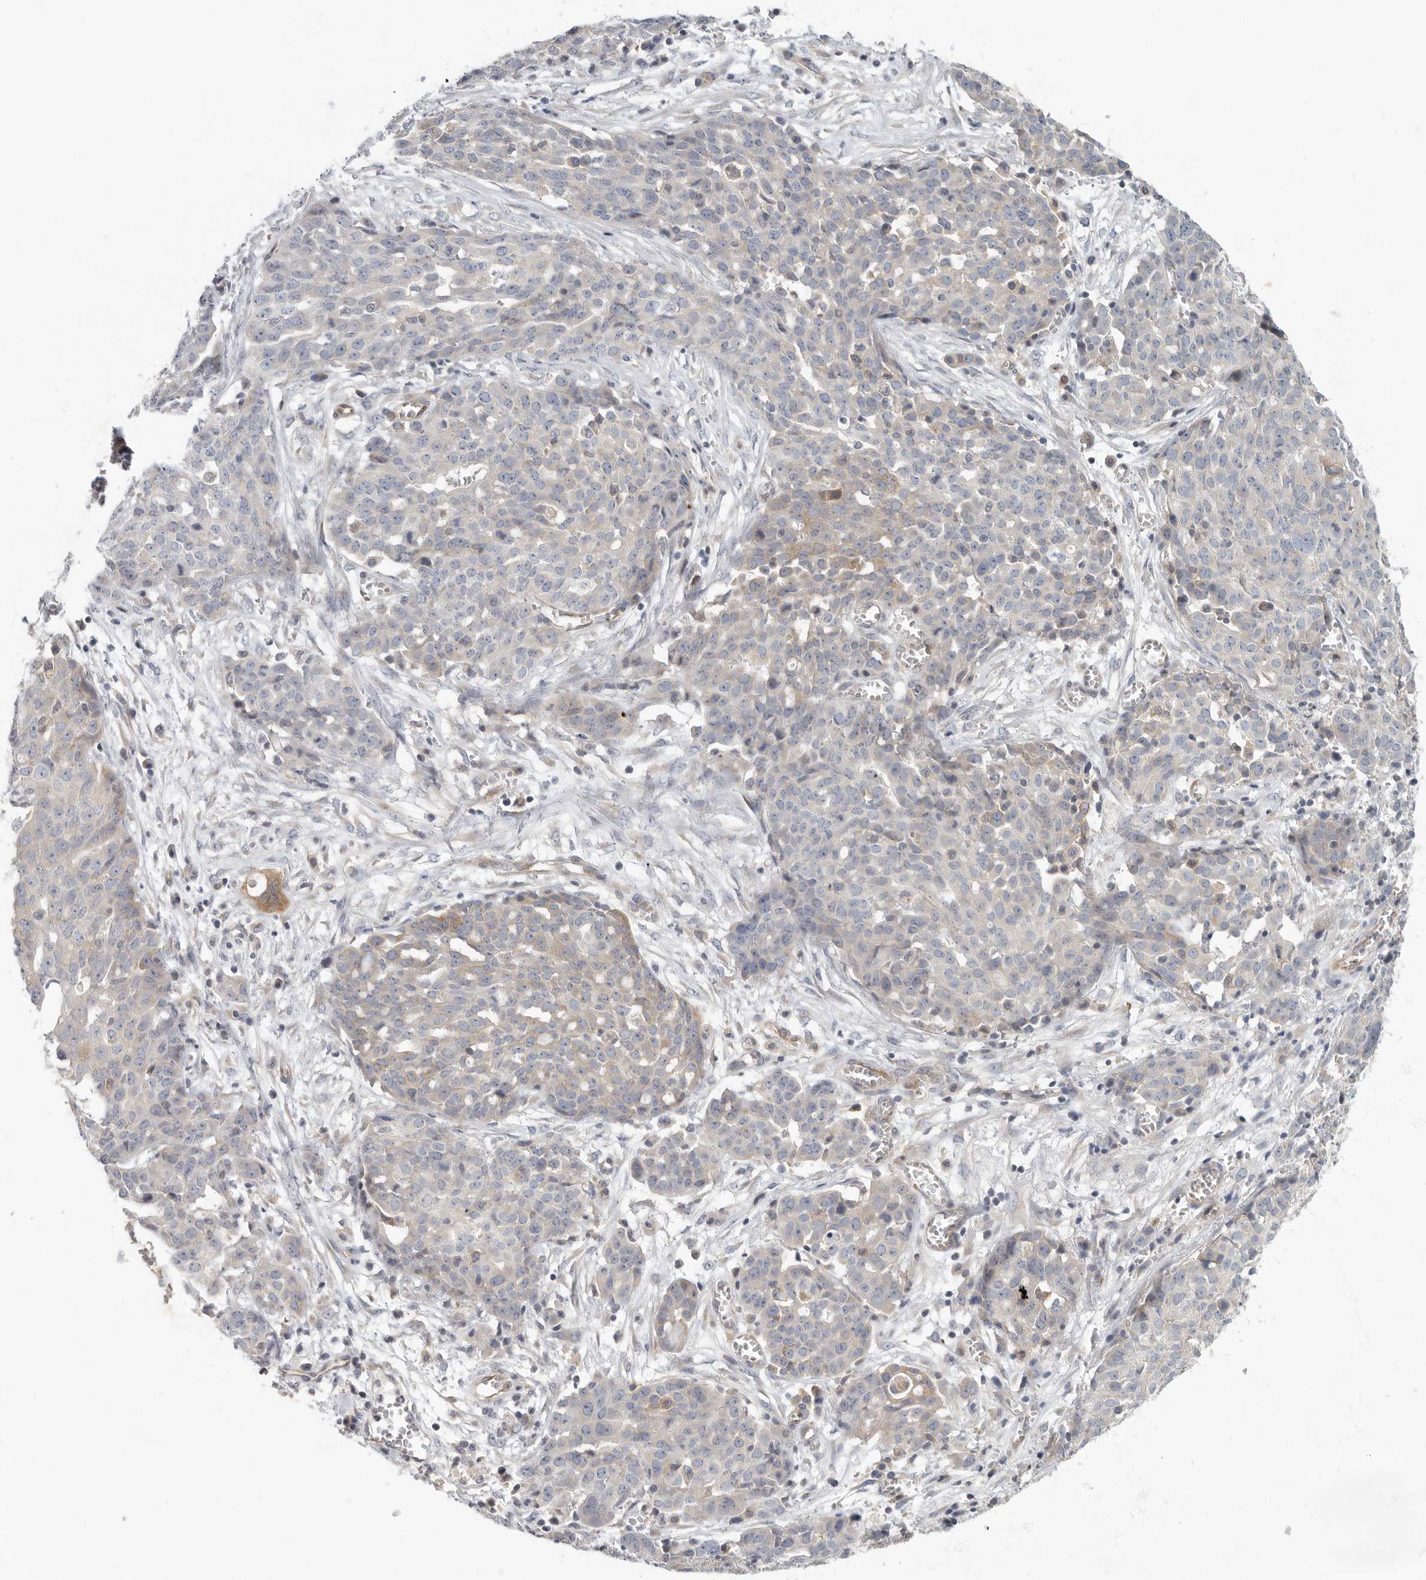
{"staining": {"intensity": "weak", "quantity": "<25%", "location": "cytoplasmic/membranous"}, "tissue": "ovarian cancer", "cell_type": "Tumor cells", "image_type": "cancer", "snomed": [{"axis": "morphology", "description": "Cystadenocarcinoma, serous, NOS"}, {"axis": "topography", "description": "Soft tissue"}, {"axis": "topography", "description": "Ovary"}], "caption": "A high-resolution photomicrograph shows IHC staining of serous cystadenocarcinoma (ovarian), which displays no significant positivity in tumor cells.", "gene": "BCAP29", "patient": {"sex": "female", "age": 57}}